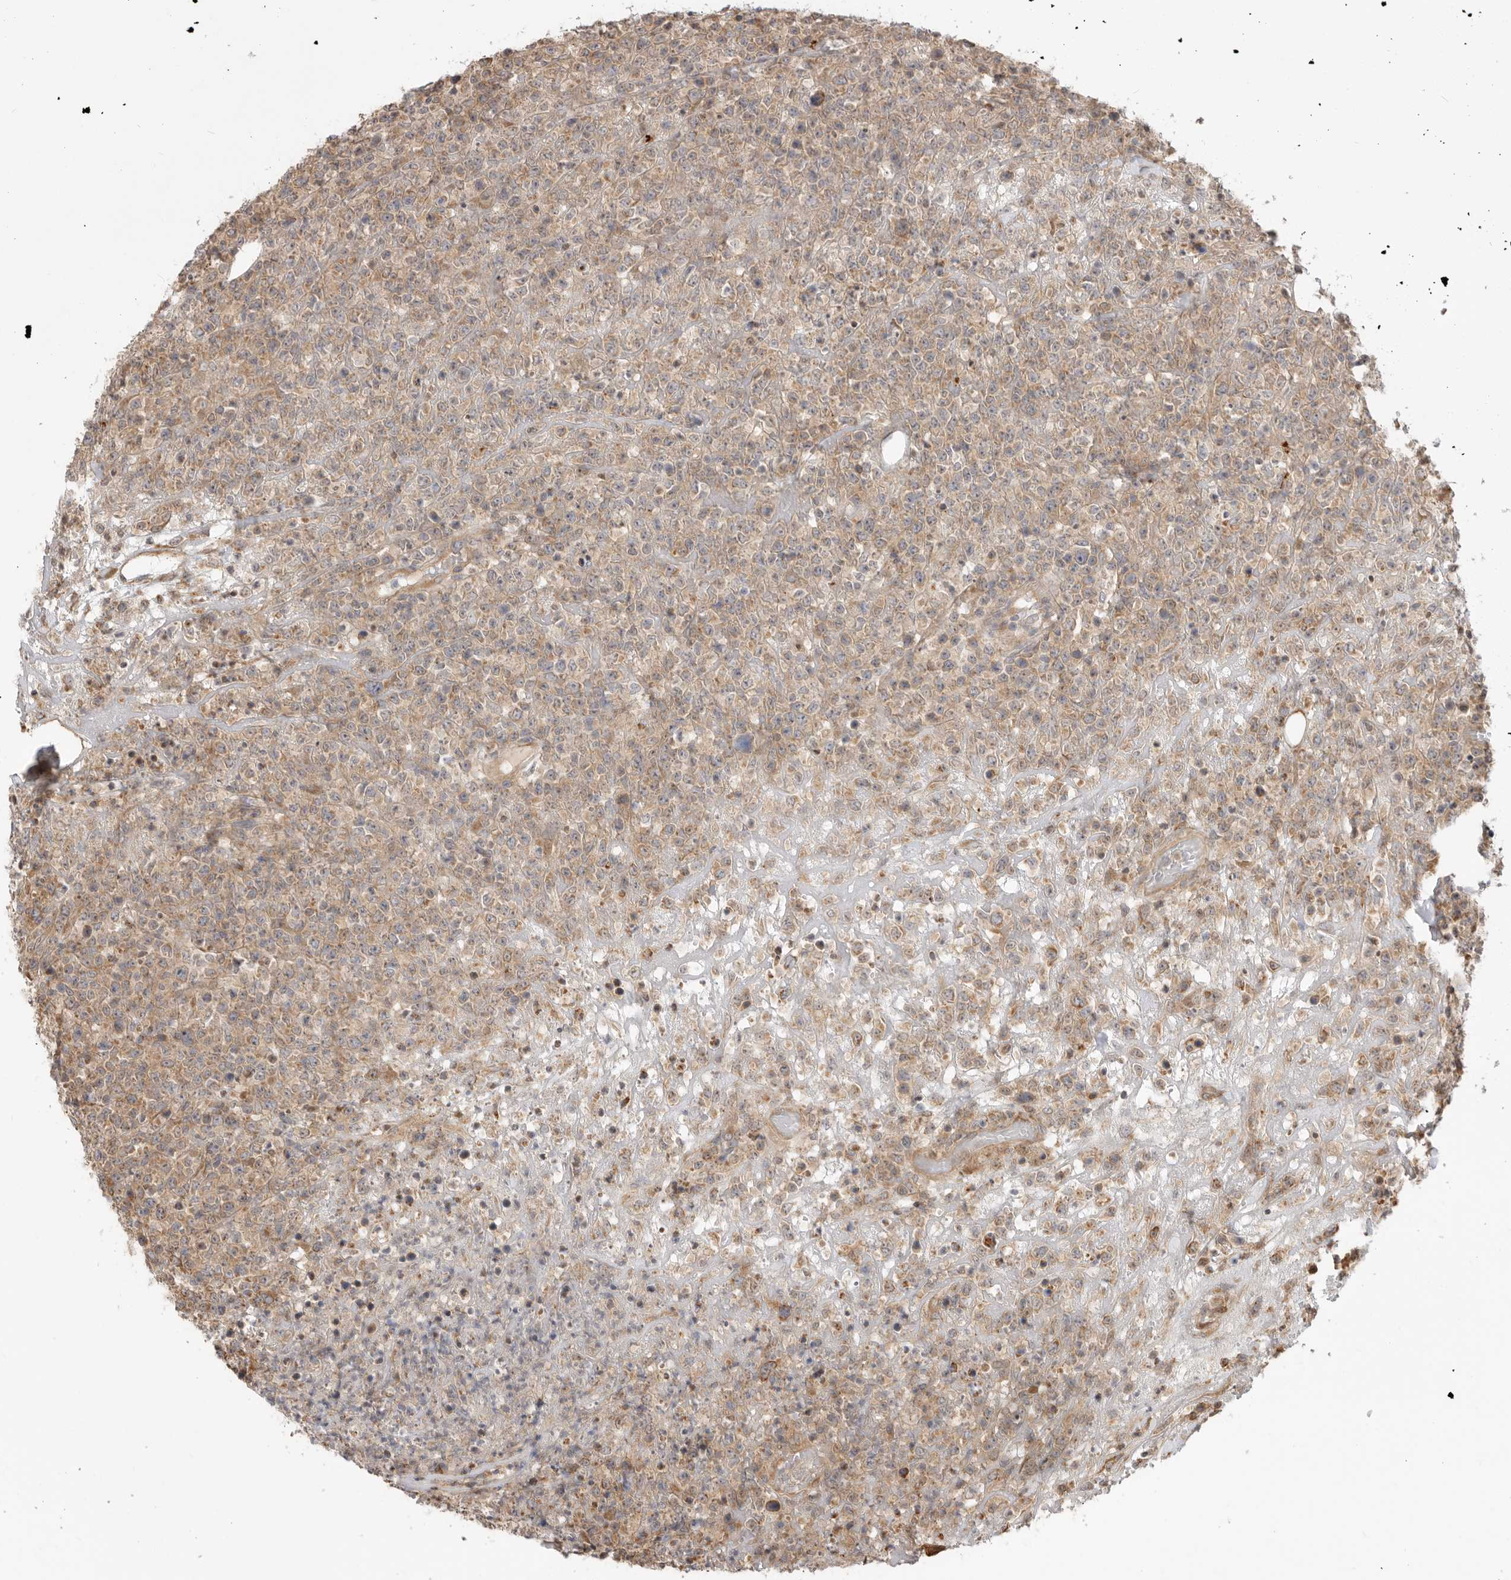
{"staining": {"intensity": "weak", "quantity": ">75%", "location": "cytoplasmic/membranous"}, "tissue": "lymphoma", "cell_type": "Tumor cells", "image_type": "cancer", "snomed": [{"axis": "morphology", "description": "Malignant lymphoma, non-Hodgkin's type, High grade"}, {"axis": "topography", "description": "Colon"}], "caption": "Weak cytoplasmic/membranous protein expression is present in about >75% of tumor cells in high-grade malignant lymphoma, non-Hodgkin's type. (IHC, brightfield microscopy, high magnification).", "gene": "DPH7", "patient": {"sex": "female", "age": 53}}